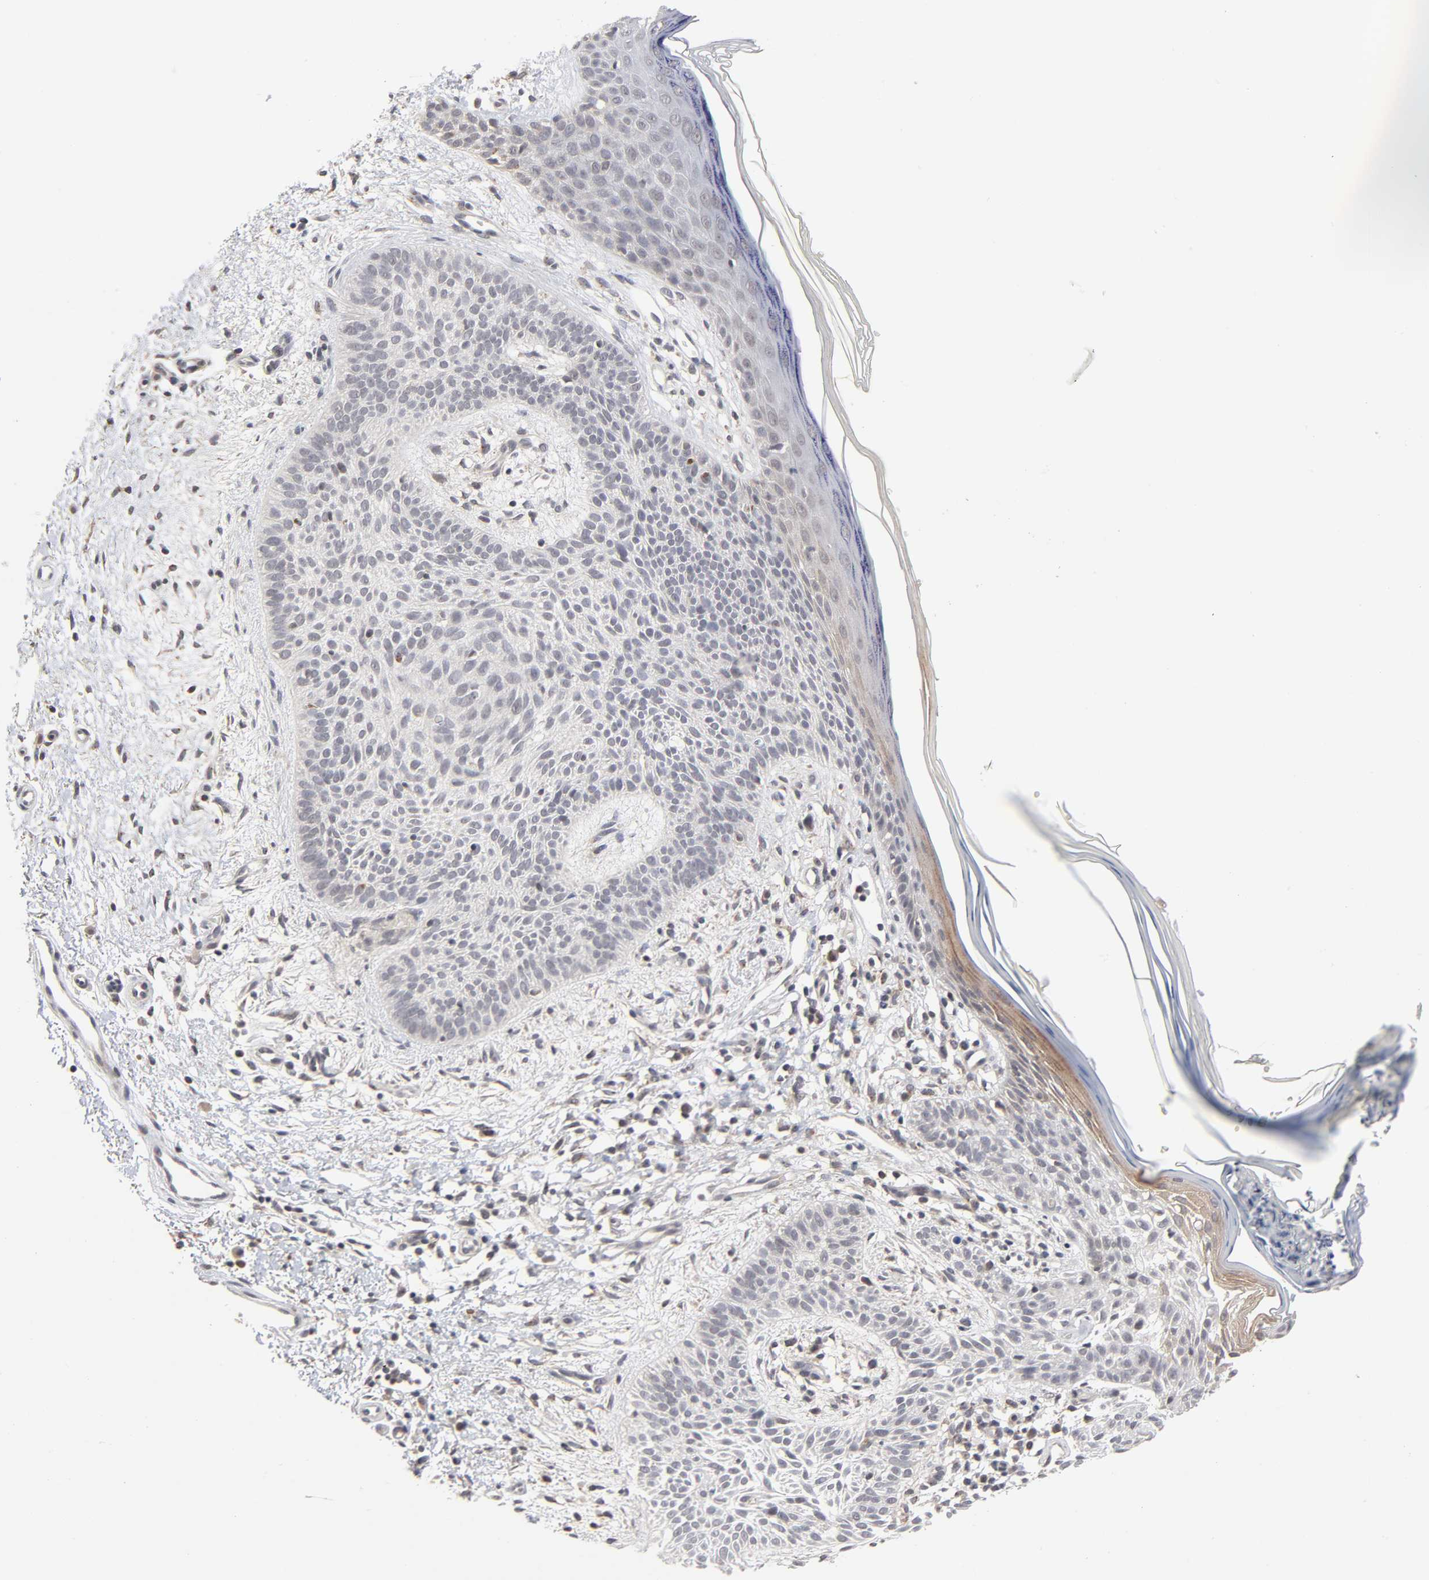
{"staining": {"intensity": "negative", "quantity": "none", "location": "none"}, "tissue": "skin cancer", "cell_type": "Tumor cells", "image_type": "cancer", "snomed": [{"axis": "morphology", "description": "Normal tissue, NOS"}, {"axis": "morphology", "description": "Basal cell carcinoma"}, {"axis": "topography", "description": "Skin"}], "caption": "Tumor cells are negative for protein expression in human skin basal cell carcinoma.", "gene": "AUH", "patient": {"sex": "female", "age": 69}}